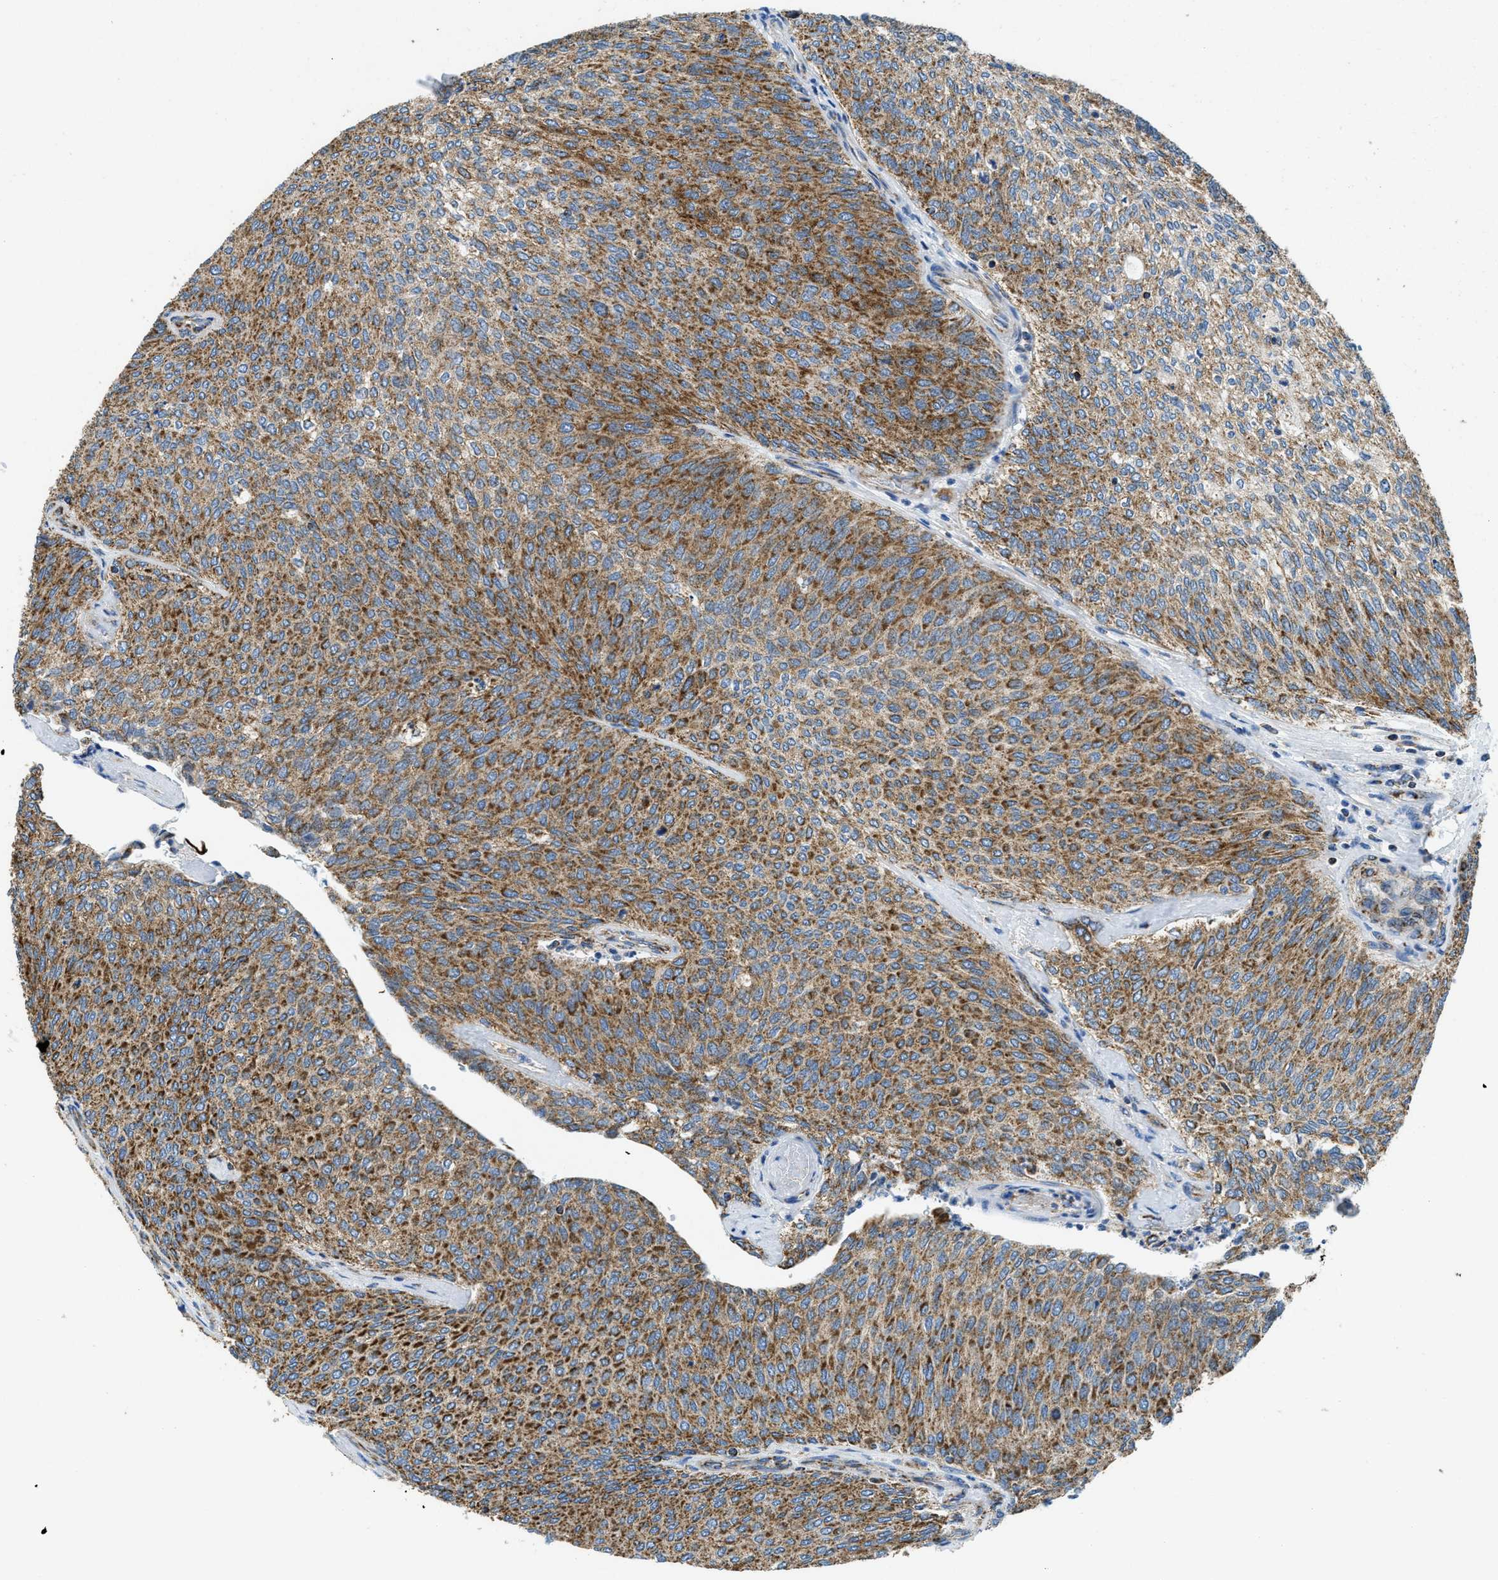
{"staining": {"intensity": "strong", "quantity": ">75%", "location": "cytoplasmic/membranous"}, "tissue": "urothelial cancer", "cell_type": "Tumor cells", "image_type": "cancer", "snomed": [{"axis": "morphology", "description": "Urothelial carcinoma, Low grade"}, {"axis": "topography", "description": "Urinary bladder"}], "caption": "Low-grade urothelial carcinoma tissue reveals strong cytoplasmic/membranous positivity in about >75% of tumor cells, visualized by immunohistochemistry. The protein is shown in brown color, while the nuclei are stained blue.", "gene": "STK33", "patient": {"sex": "female", "age": 79}}